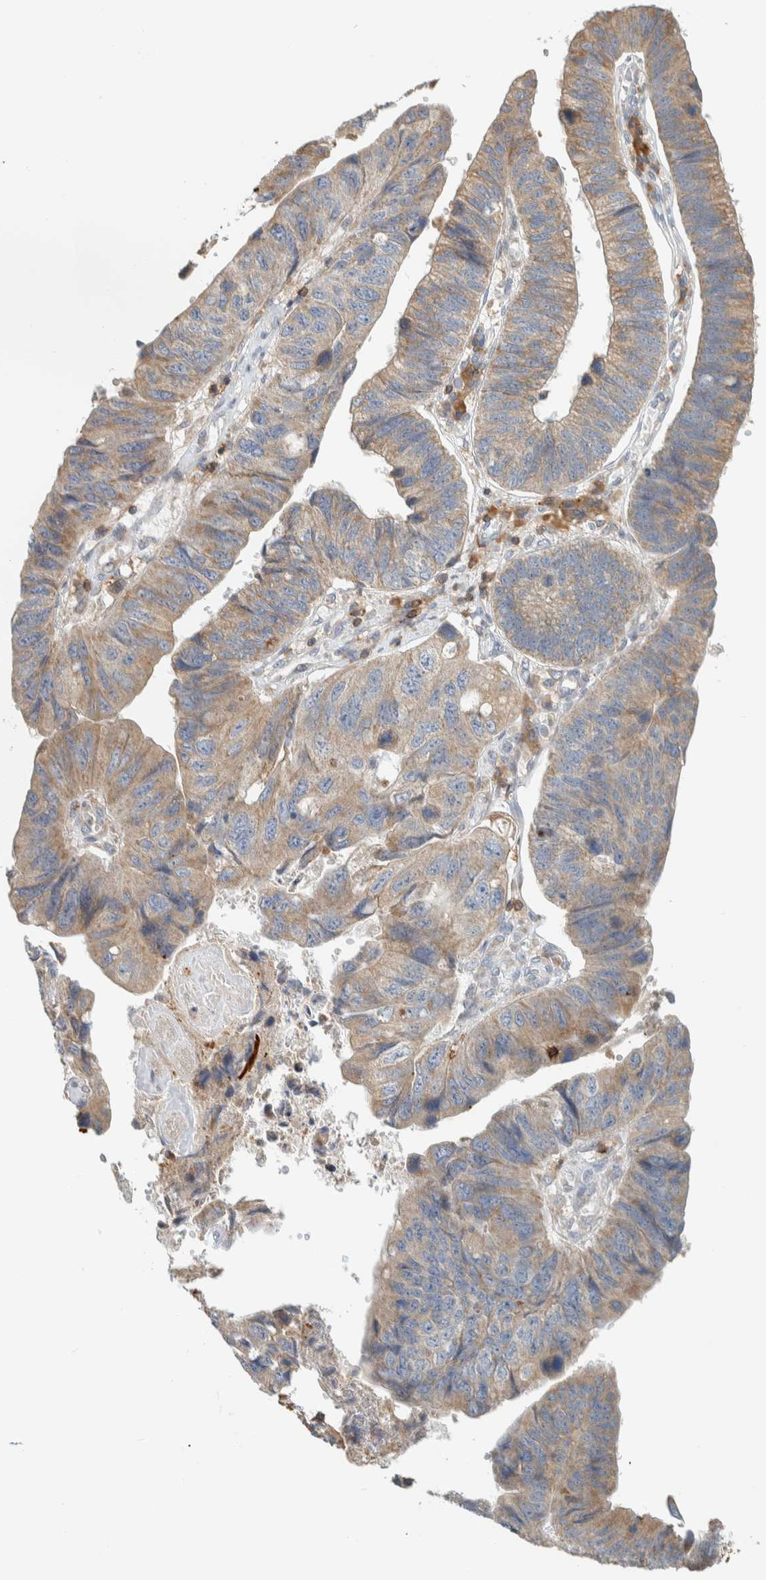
{"staining": {"intensity": "moderate", "quantity": "25%-75%", "location": "cytoplasmic/membranous"}, "tissue": "stomach cancer", "cell_type": "Tumor cells", "image_type": "cancer", "snomed": [{"axis": "morphology", "description": "Adenocarcinoma, NOS"}, {"axis": "topography", "description": "Stomach"}], "caption": "A photomicrograph showing moderate cytoplasmic/membranous staining in about 25%-75% of tumor cells in stomach adenocarcinoma, as visualized by brown immunohistochemical staining.", "gene": "CCDC57", "patient": {"sex": "male", "age": 59}}